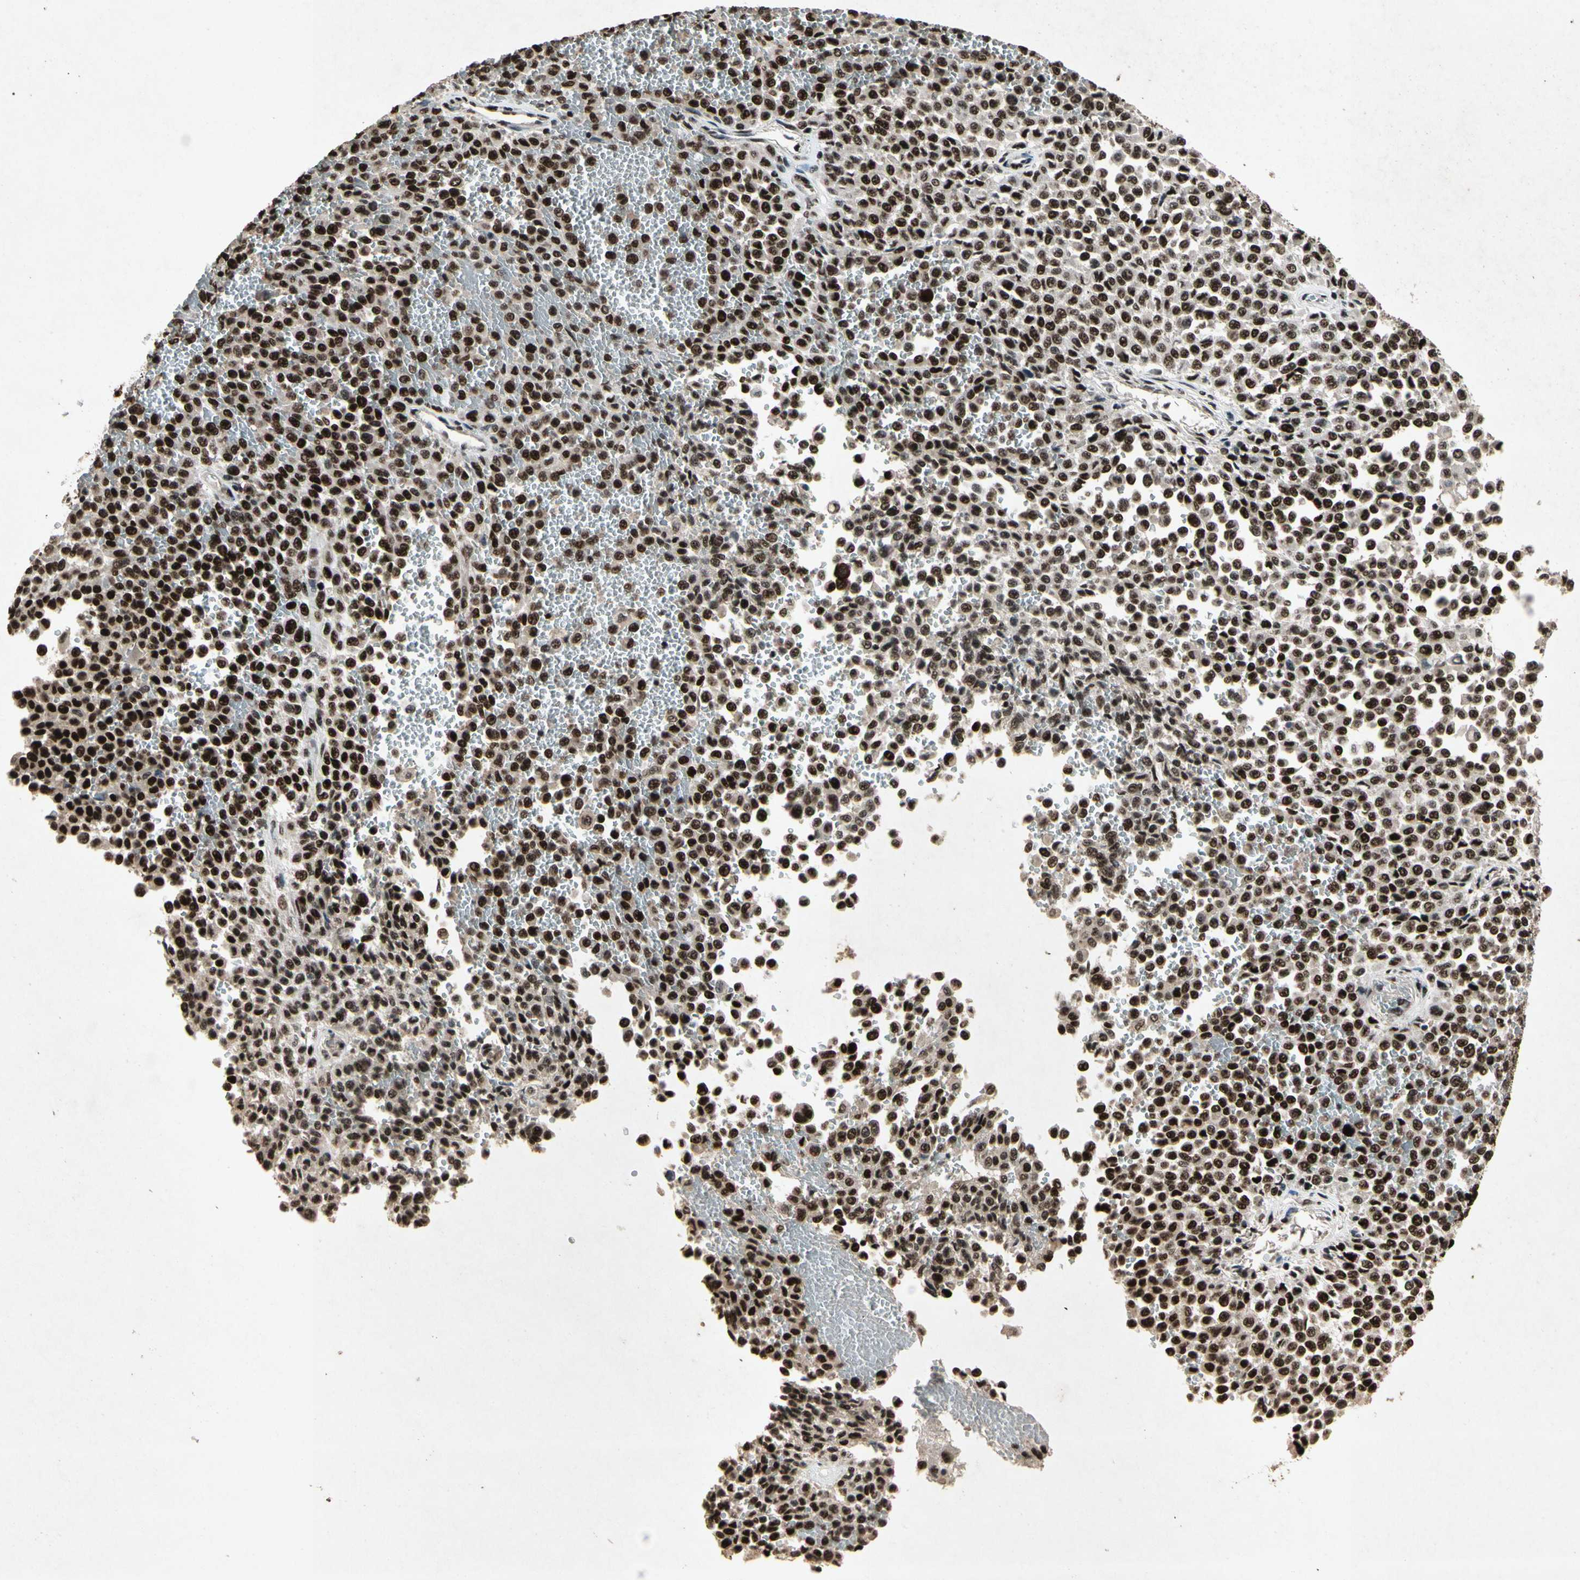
{"staining": {"intensity": "strong", "quantity": ">75%", "location": "nuclear"}, "tissue": "melanoma", "cell_type": "Tumor cells", "image_type": "cancer", "snomed": [{"axis": "morphology", "description": "Malignant melanoma, Metastatic site"}, {"axis": "topography", "description": "Pancreas"}], "caption": "The image displays immunohistochemical staining of malignant melanoma (metastatic site). There is strong nuclear expression is identified in about >75% of tumor cells. (DAB (3,3'-diaminobenzidine) IHC, brown staining for protein, blue staining for nuclei).", "gene": "TBX2", "patient": {"sex": "female", "age": 30}}